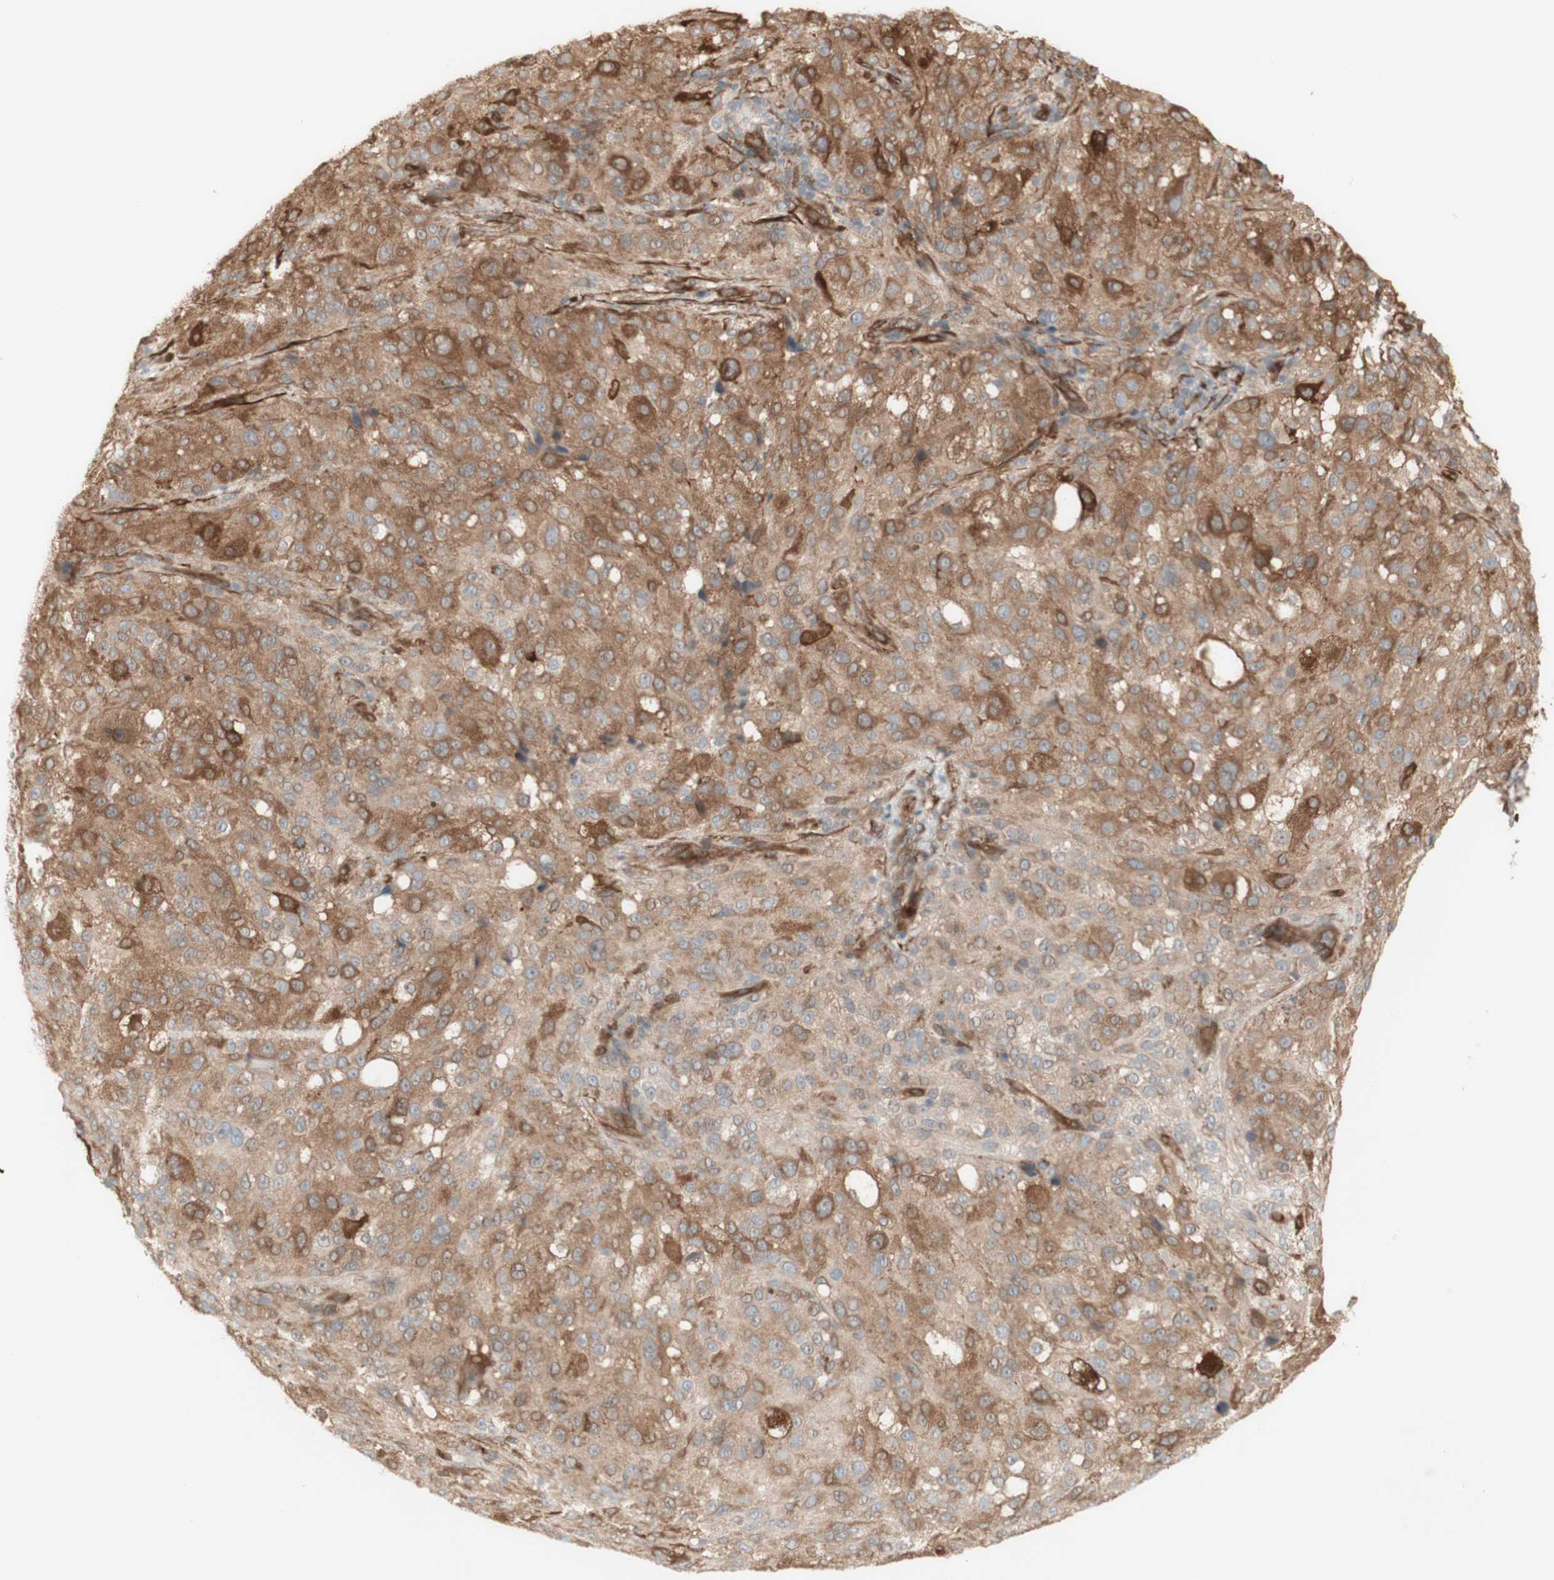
{"staining": {"intensity": "strong", "quantity": ">75%", "location": "cytoplasmic/membranous"}, "tissue": "melanoma", "cell_type": "Tumor cells", "image_type": "cancer", "snomed": [{"axis": "morphology", "description": "Necrosis, NOS"}, {"axis": "morphology", "description": "Malignant melanoma, NOS"}, {"axis": "topography", "description": "Skin"}], "caption": "Immunohistochemical staining of human malignant melanoma reveals high levels of strong cytoplasmic/membranous protein expression in approximately >75% of tumor cells. (Stains: DAB in brown, nuclei in blue, Microscopy: brightfield microscopy at high magnification).", "gene": "CNN3", "patient": {"sex": "female", "age": 87}}